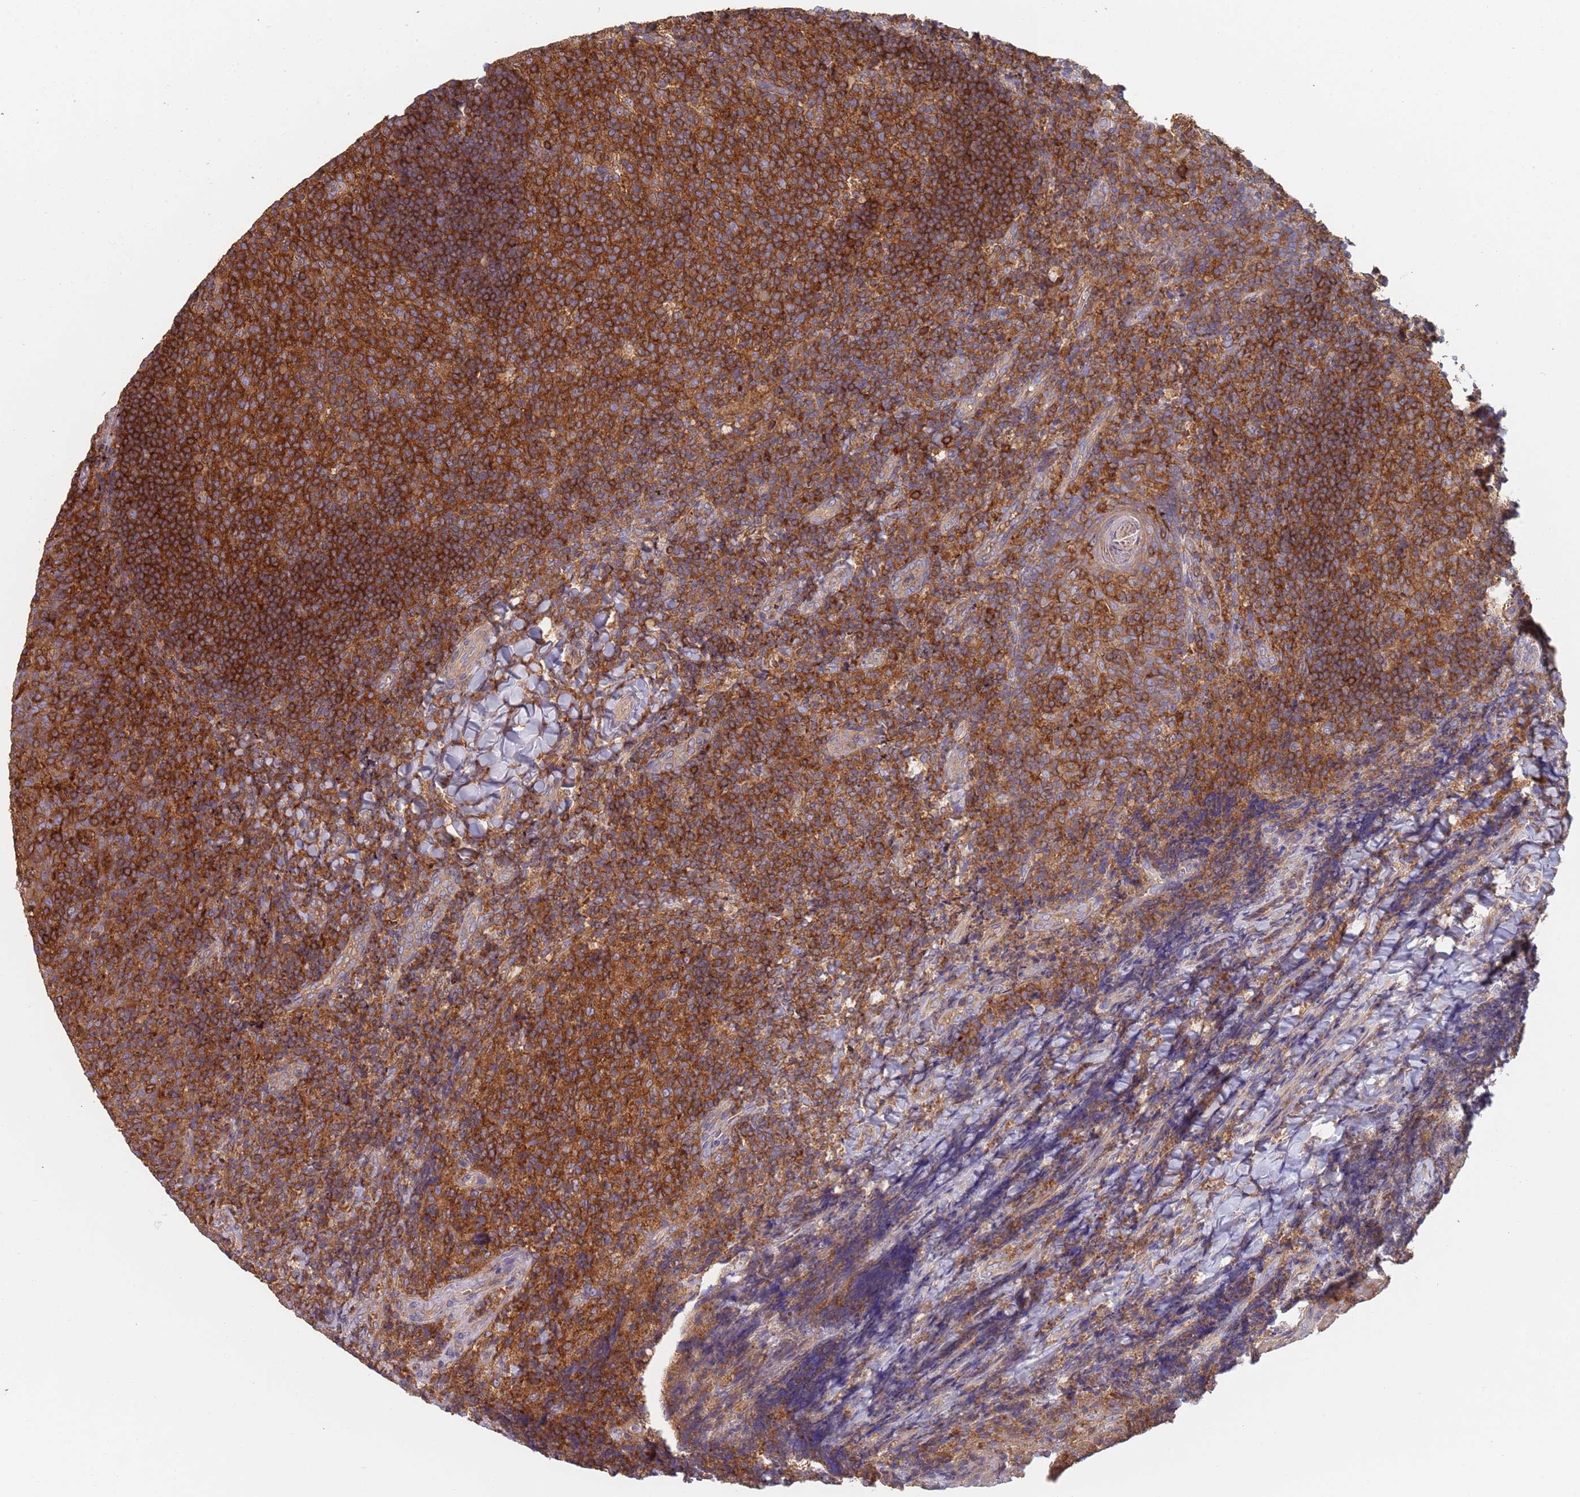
{"staining": {"intensity": "moderate", "quantity": ">75%", "location": "cytoplasmic/membranous"}, "tissue": "tonsil", "cell_type": "Germinal center cells", "image_type": "normal", "snomed": [{"axis": "morphology", "description": "Normal tissue, NOS"}, {"axis": "topography", "description": "Tonsil"}], "caption": "This image displays IHC staining of benign human tonsil, with medium moderate cytoplasmic/membranous expression in about >75% of germinal center cells.", "gene": "GDI1", "patient": {"sex": "female", "age": 10}}